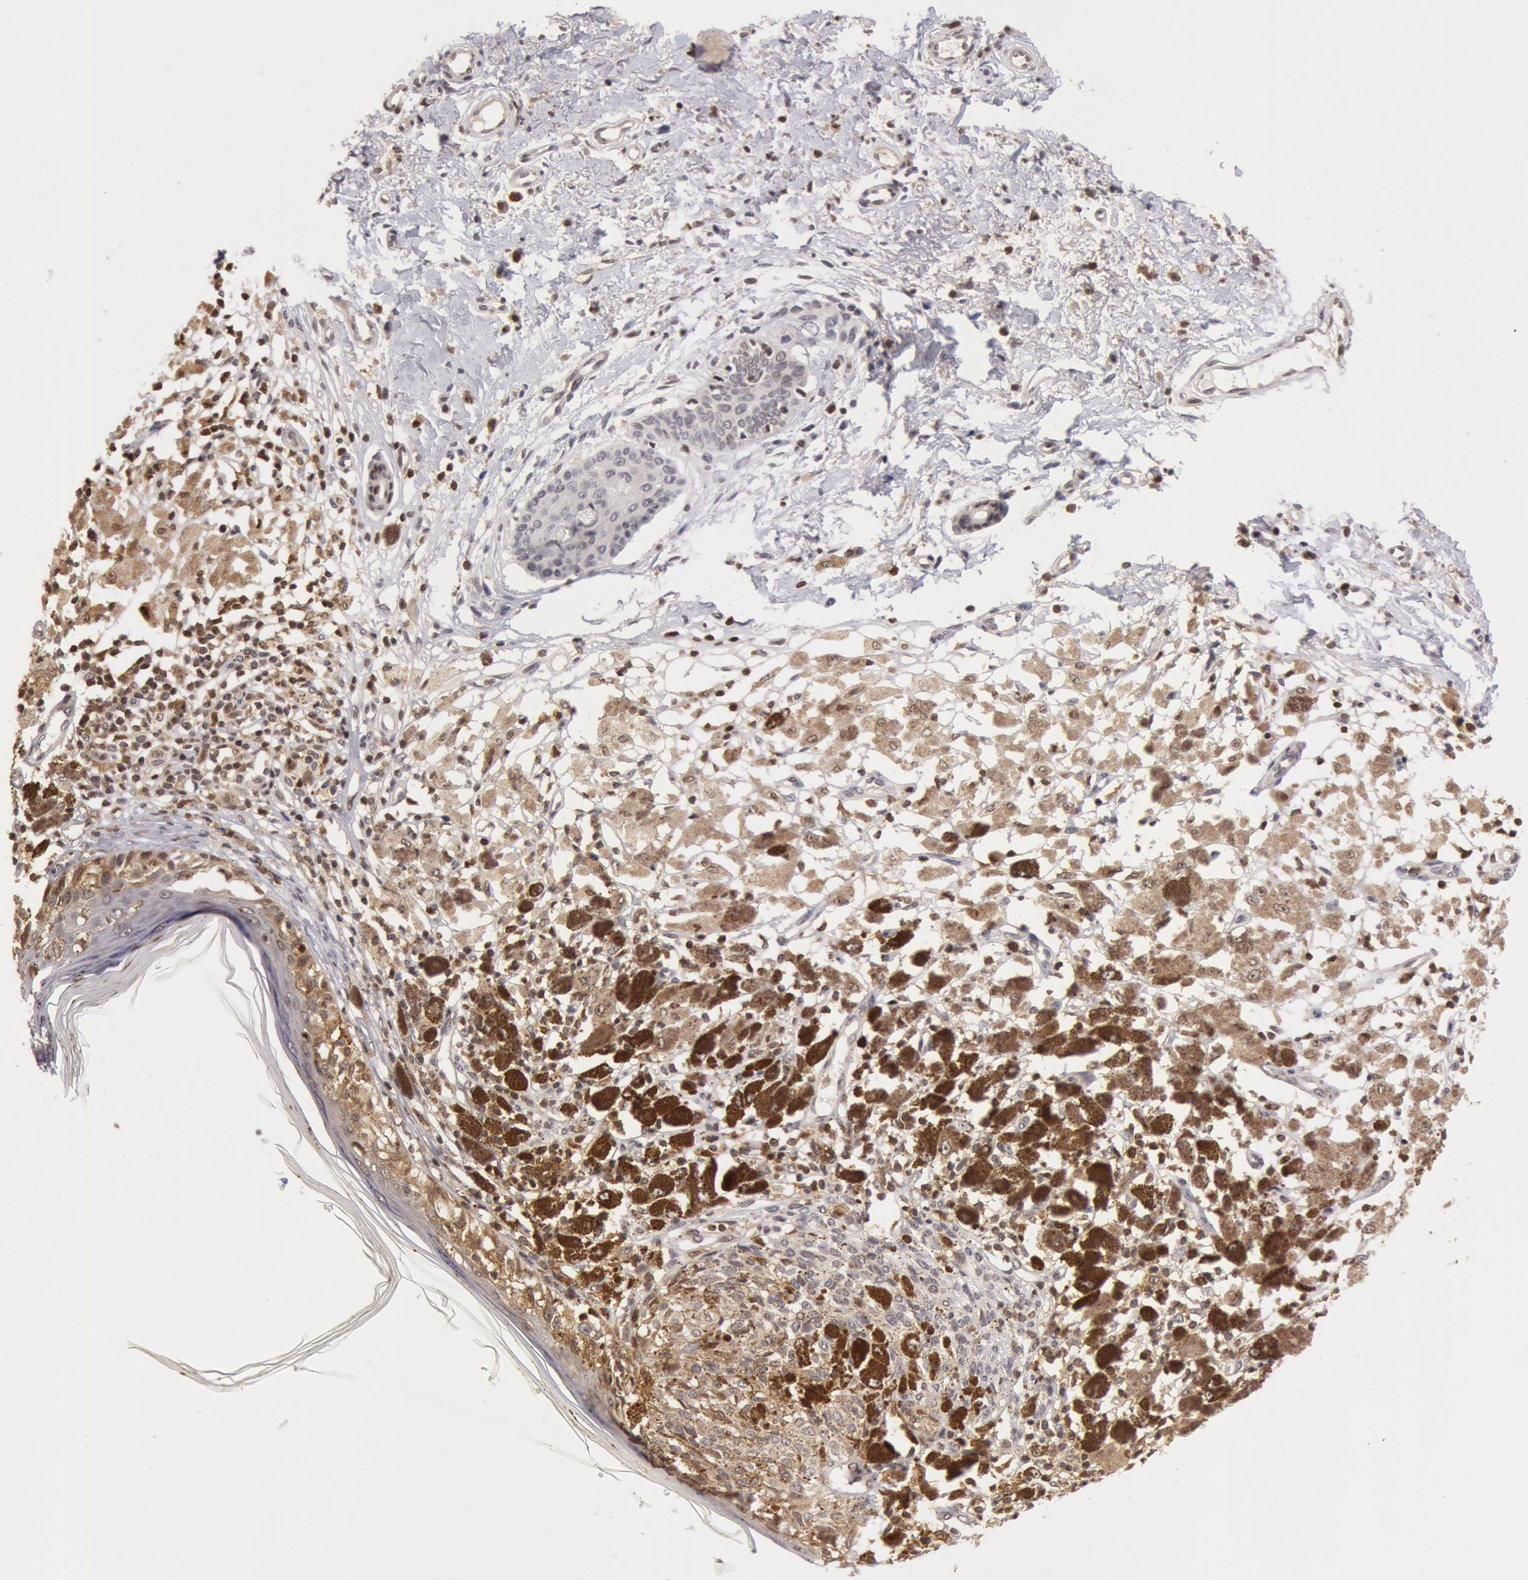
{"staining": {"intensity": "negative", "quantity": "none", "location": "none"}, "tissue": "melanoma", "cell_type": "Tumor cells", "image_type": "cancer", "snomed": [{"axis": "morphology", "description": "Malignant melanoma, NOS"}, {"axis": "topography", "description": "Skin"}], "caption": "IHC histopathology image of neoplastic tissue: malignant melanoma stained with DAB shows no significant protein staining in tumor cells.", "gene": "ZNF350", "patient": {"sex": "male", "age": 88}}